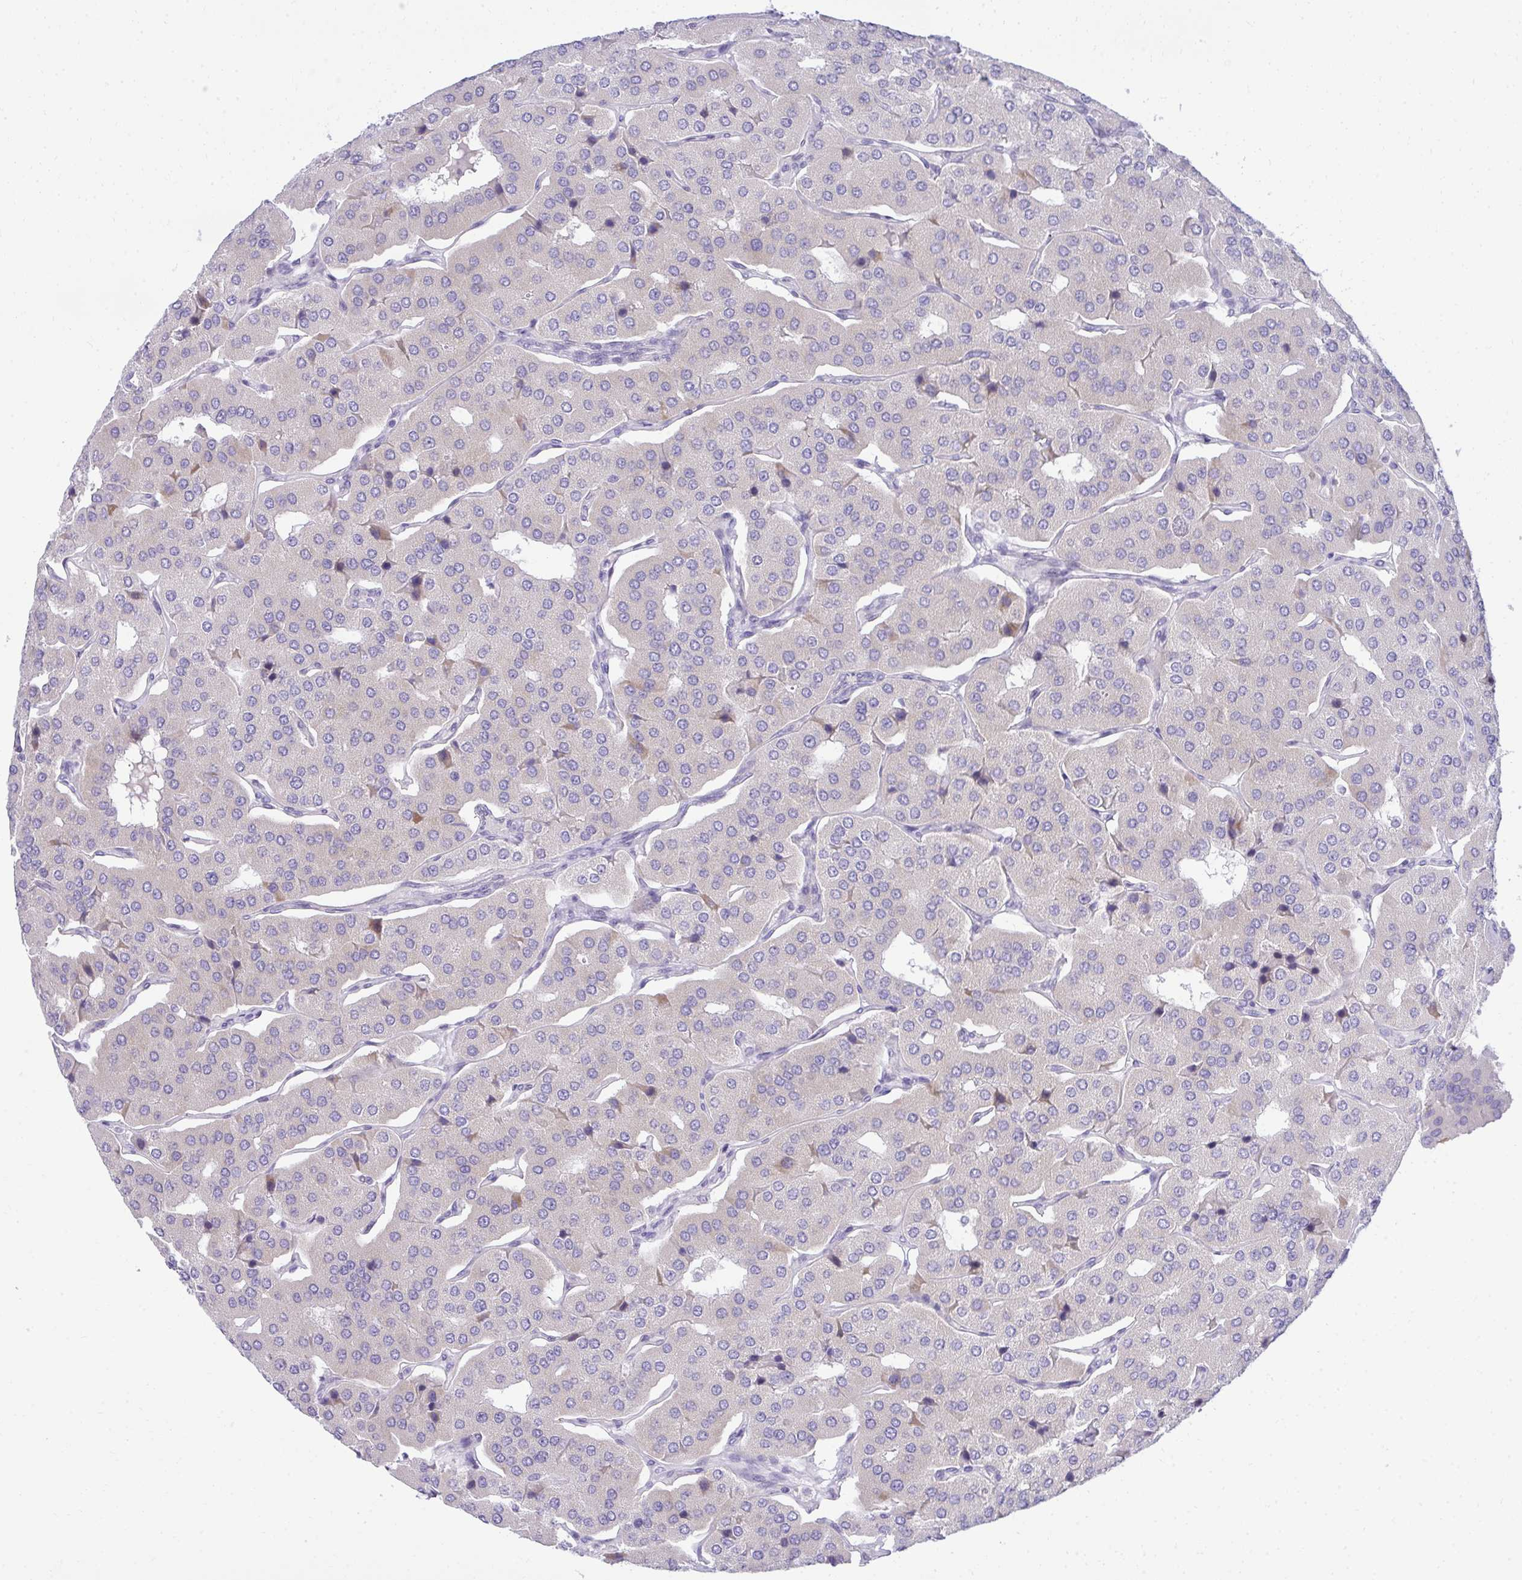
{"staining": {"intensity": "negative", "quantity": "none", "location": "none"}, "tissue": "parathyroid gland", "cell_type": "Glandular cells", "image_type": "normal", "snomed": [{"axis": "morphology", "description": "Normal tissue, NOS"}, {"axis": "morphology", "description": "Adenoma, NOS"}, {"axis": "topography", "description": "Parathyroid gland"}], "caption": "Immunohistochemical staining of benign parathyroid gland displays no significant positivity in glandular cells.", "gene": "EID3", "patient": {"sex": "female", "age": 86}}